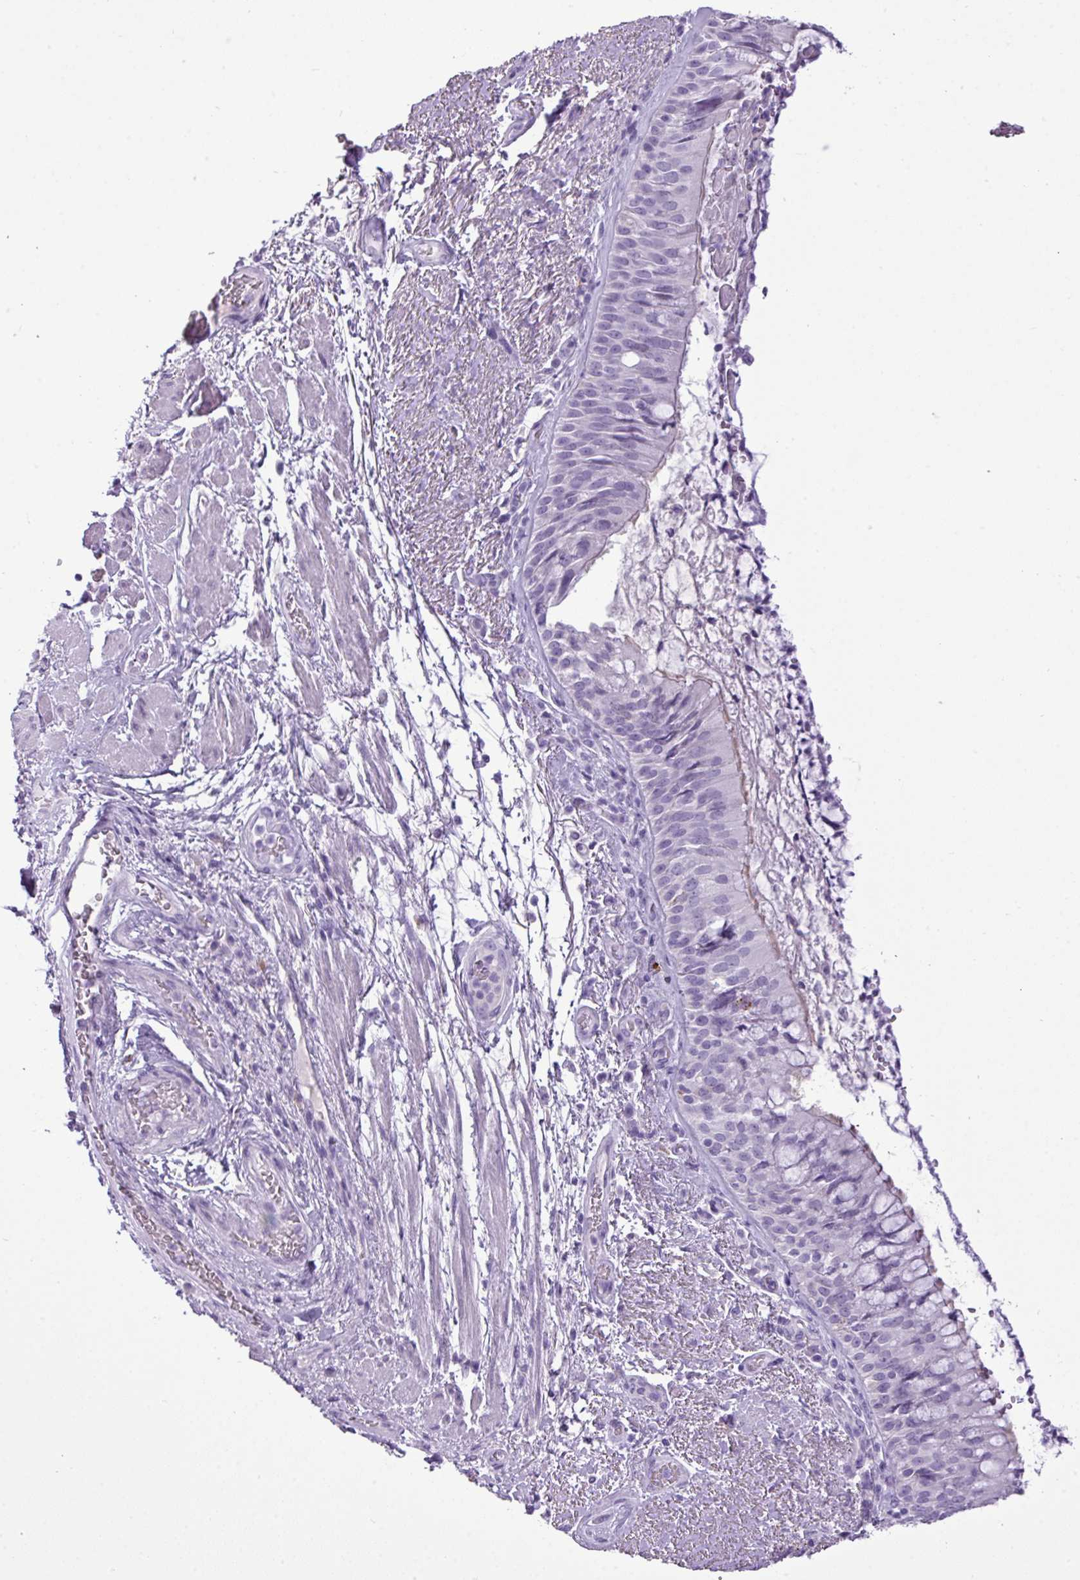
{"staining": {"intensity": "negative", "quantity": "none", "location": "none"}, "tissue": "bronchus", "cell_type": "Respiratory epithelial cells", "image_type": "normal", "snomed": [{"axis": "morphology", "description": "Normal tissue, NOS"}, {"axis": "topography", "description": "Cartilage tissue"}, {"axis": "topography", "description": "Bronchus"}], "caption": "The micrograph displays no staining of respiratory epithelial cells in benign bronchus. (Brightfield microscopy of DAB (3,3'-diaminobenzidine) IHC at high magnification).", "gene": "RBMXL2", "patient": {"sex": "male", "age": 63}}